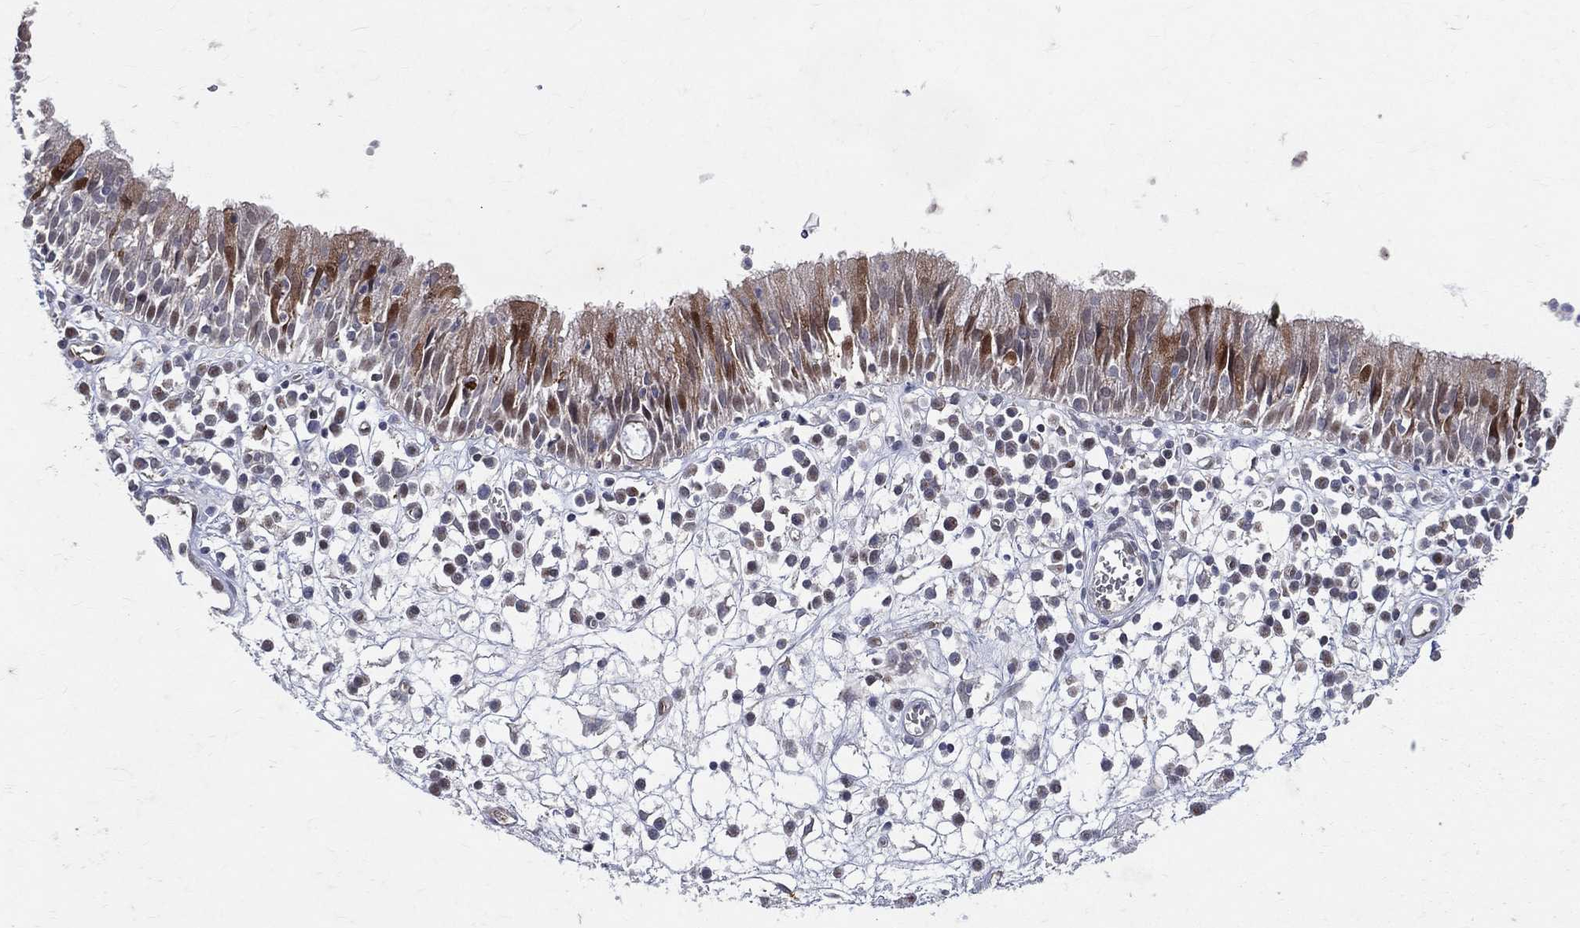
{"staining": {"intensity": "moderate", "quantity": "25%-75%", "location": "cytoplasmic/membranous,nuclear"}, "tissue": "nasopharynx", "cell_type": "Respiratory epithelial cells", "image_type": "normal", "snomed": [{"axis": "morphology", "description": "Normal tissue, NOS"}, {"axis": "topography", "description": "Nasopharynx"}], "caption": "About 25%-75% of respiratory epithelial cells in normal nasopharynx display moderate cytoplasmic/membranous,nuclear protein staining as visualized by brown immunohistochemical staining.", "gene": "GMPR2", "patient": {"sex": "female", "age": 77}}